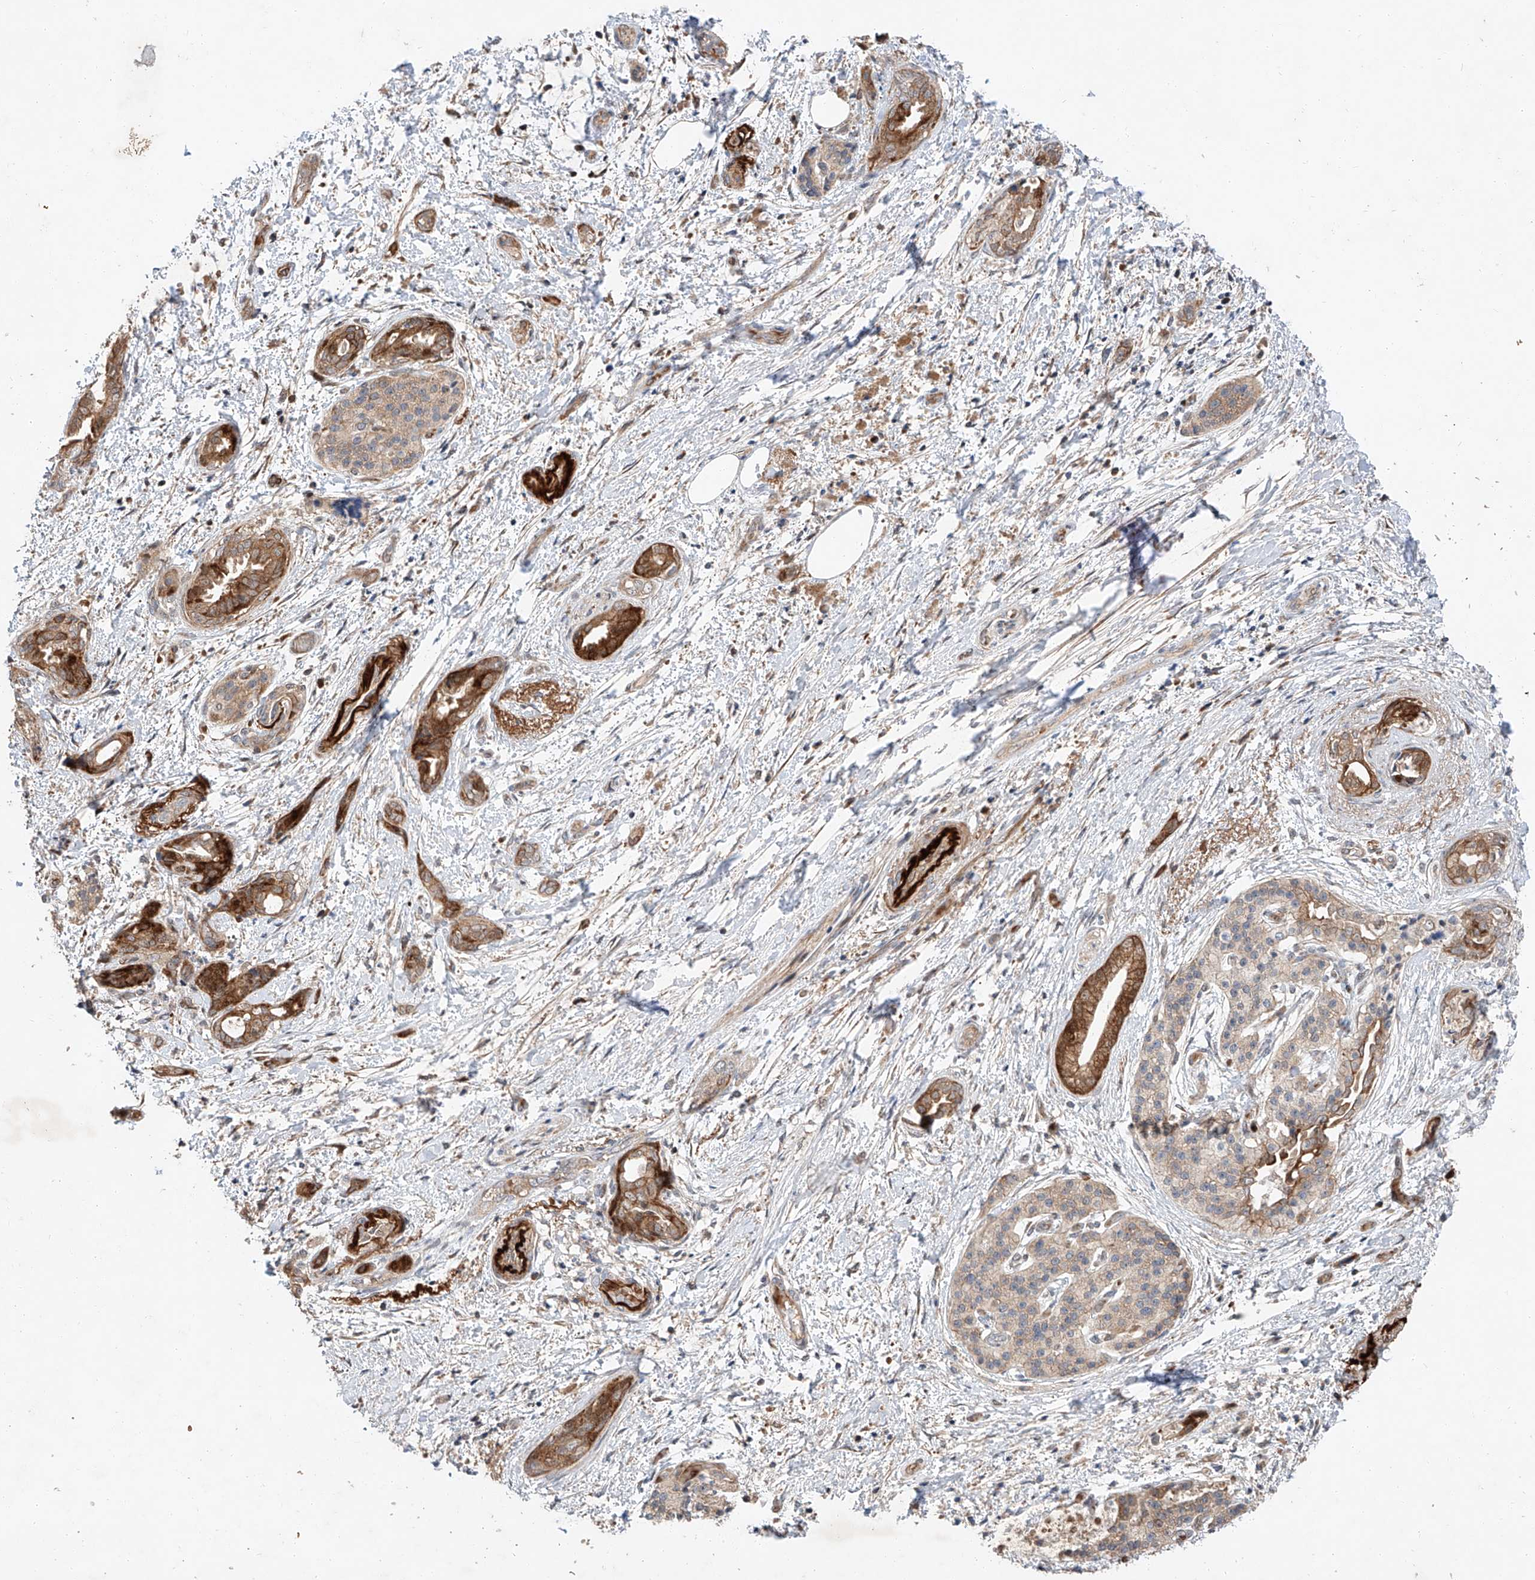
{"staining": {"intensity": "moderate", "quantity": ">75%", "location": "cytoplasmic/membranous"}, "tissue": "pancreatic cancer", "cell_type": "Tumor cells", "image_type": "cancer", "snomed": [{"axis": "morphology", "description": "Normal tissue, NOS"}, {"axis": "morphology", "description": "Adenocarcinoma, NOS"}, {"axis": "topography", "description": "Pancreas"}, {"axis": "topography", "description": "Peripheral nerve tissue"}], "caption": "Immunohistochemical staining of human pancreatic adenocarcinoma shows medium levels of moderate cytoplasmic/membranous positivity in about >75% of tumor cells.", "gene": "USF3", "patient": {"sex": "female", "age": 63}}